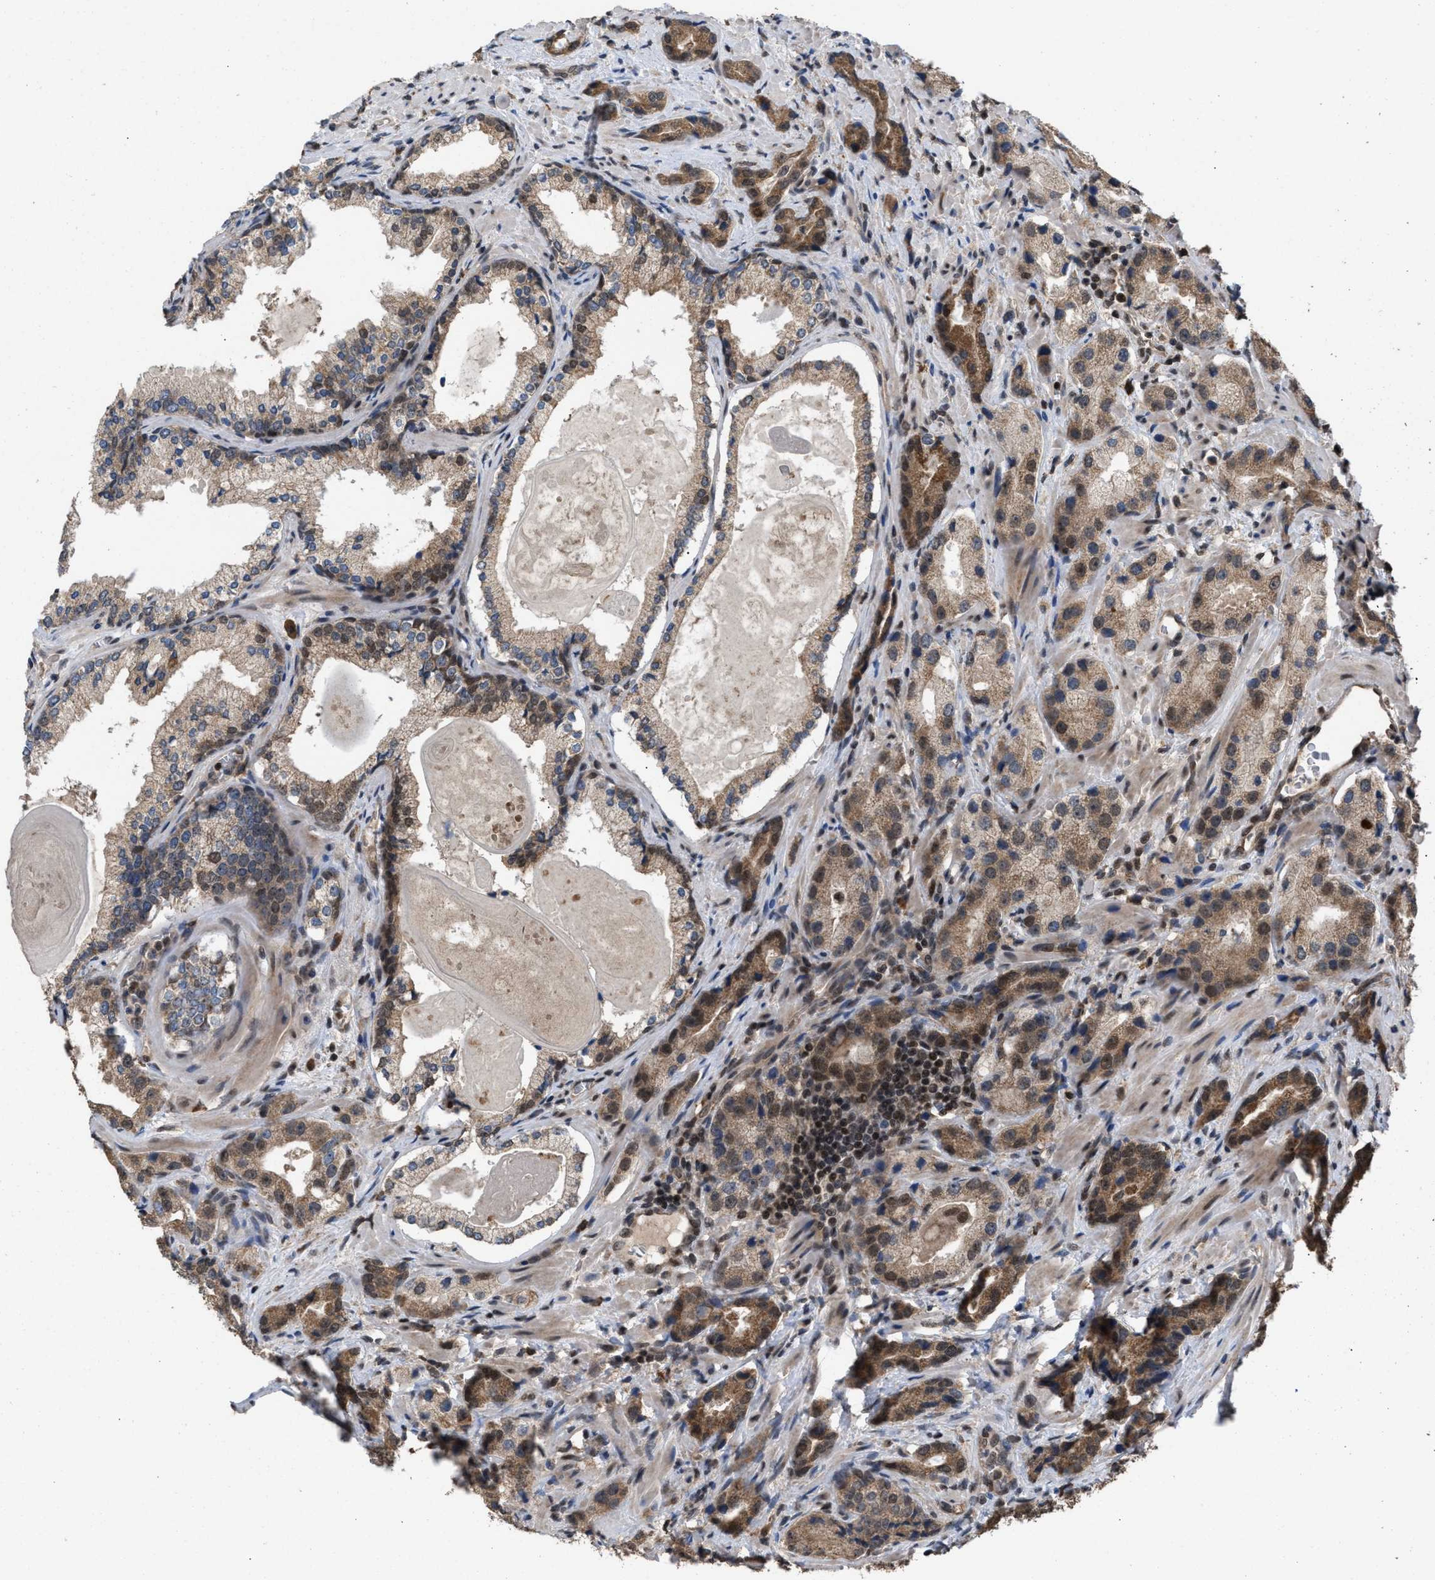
{"staining": {"intensity": "moderate", "quantity": ">75%", "location": "cytoplasmic/membranous,nuclear"}, "tissue": "prostate cancer", "cell_type": "Tumor cells", "image_type": "cancer", "snomed": [{"axis": "morphology", "description": "Adenocarcinoma, High grade"}, {"axis": "topography", "description": "Prostate"}], "caption": "Brown immunohistochemical staining in prostate cancer displays moderate cytoplasmic/membranous and nuclear expression in approximately >75% of tumor cells.", "gene": "C9orf78", "patient": {"sex": "male", "age": 63}}